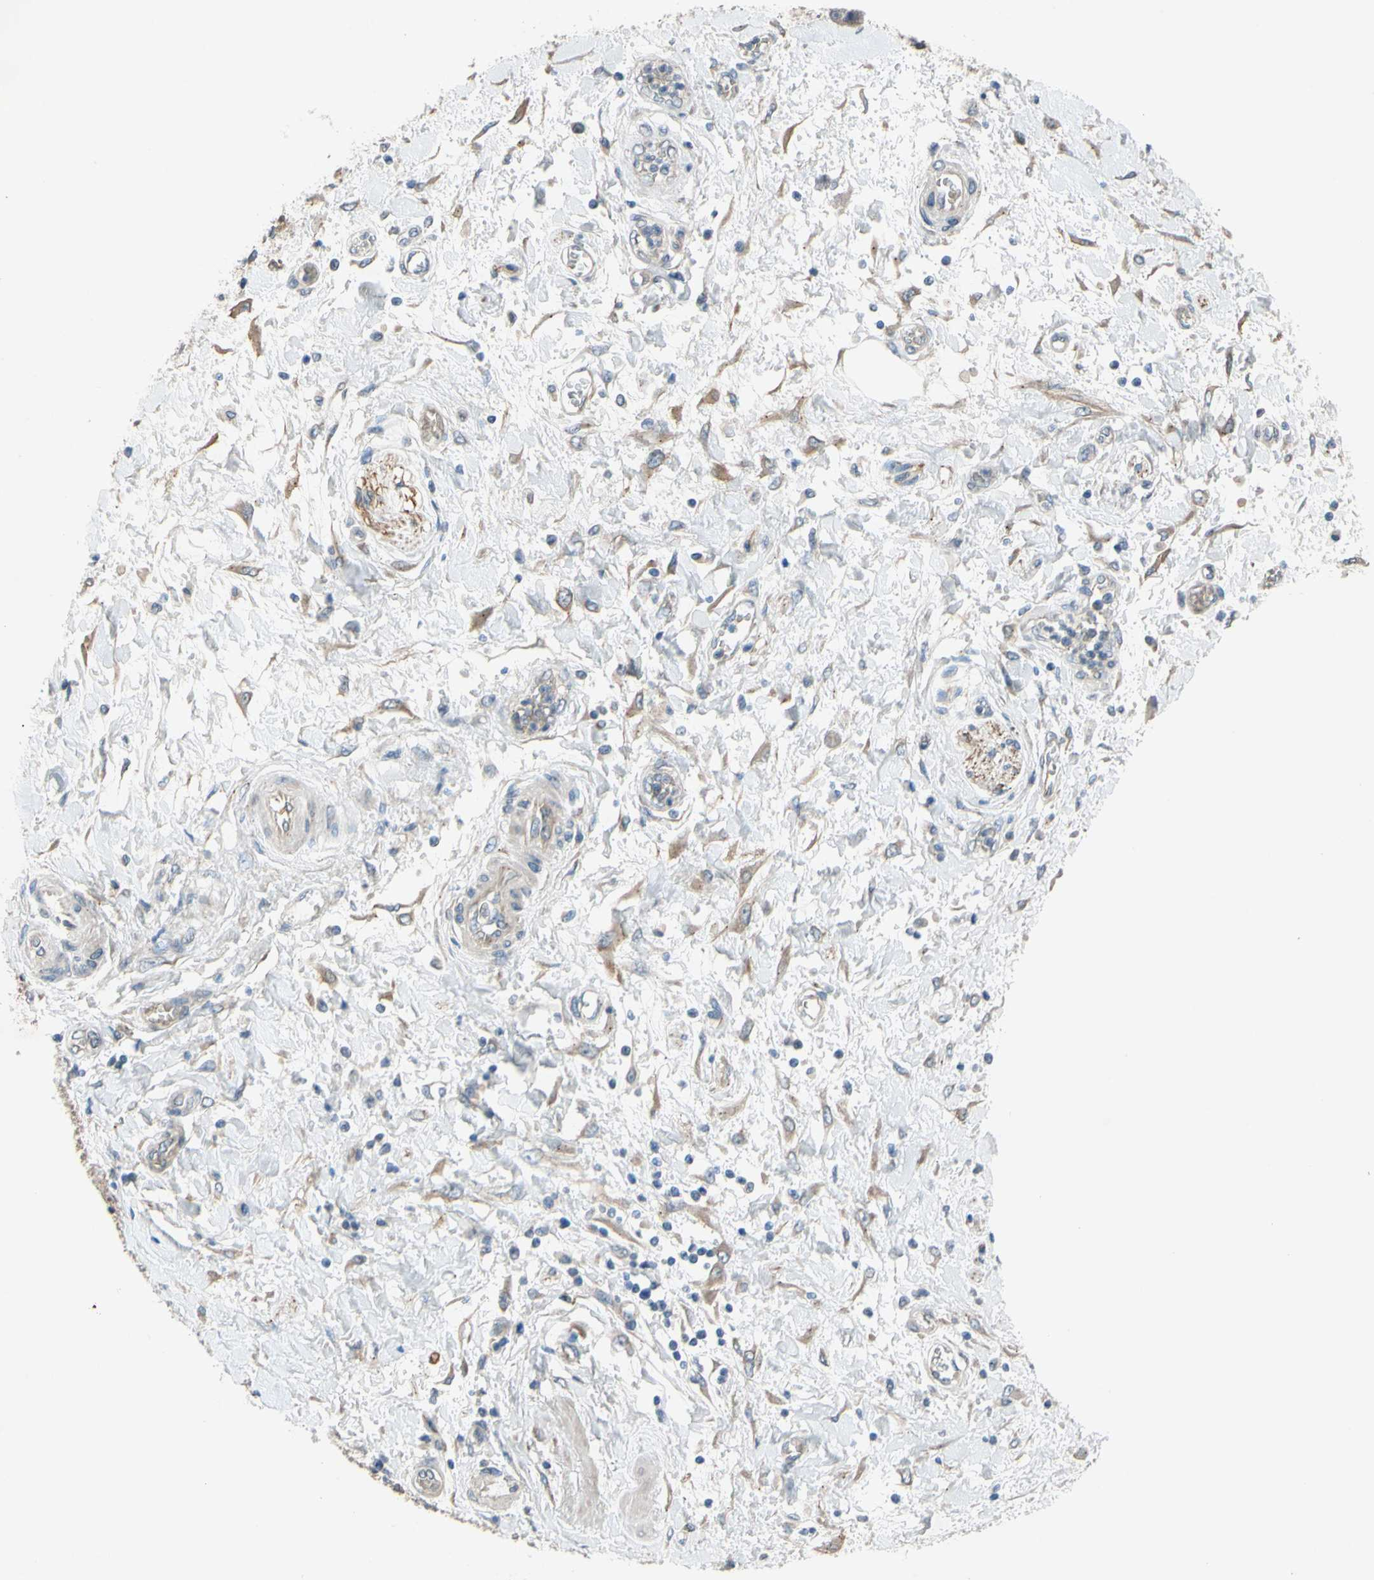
{"staining": {"intensity": "weak", "quantity": "25%-75%", "location": "cytoplasmic/membranous"}, "tissue": "pancreatic cancer", "cell_type": "Tumor cells", "image_type": "cancer", "snomed": [{"axis": "morphology", "description": "Adenocarcinoma, NOS"}, {"axis": "topography", "description": "Pancreas"}], "caption": "An image of pancreatic adenocarcinoma stained for a protein reveals weak cytoplasmic/membranous brown staining in tumor cells.", "gene": "ADD2", "patient": {"sex": "female", "age": 70}}